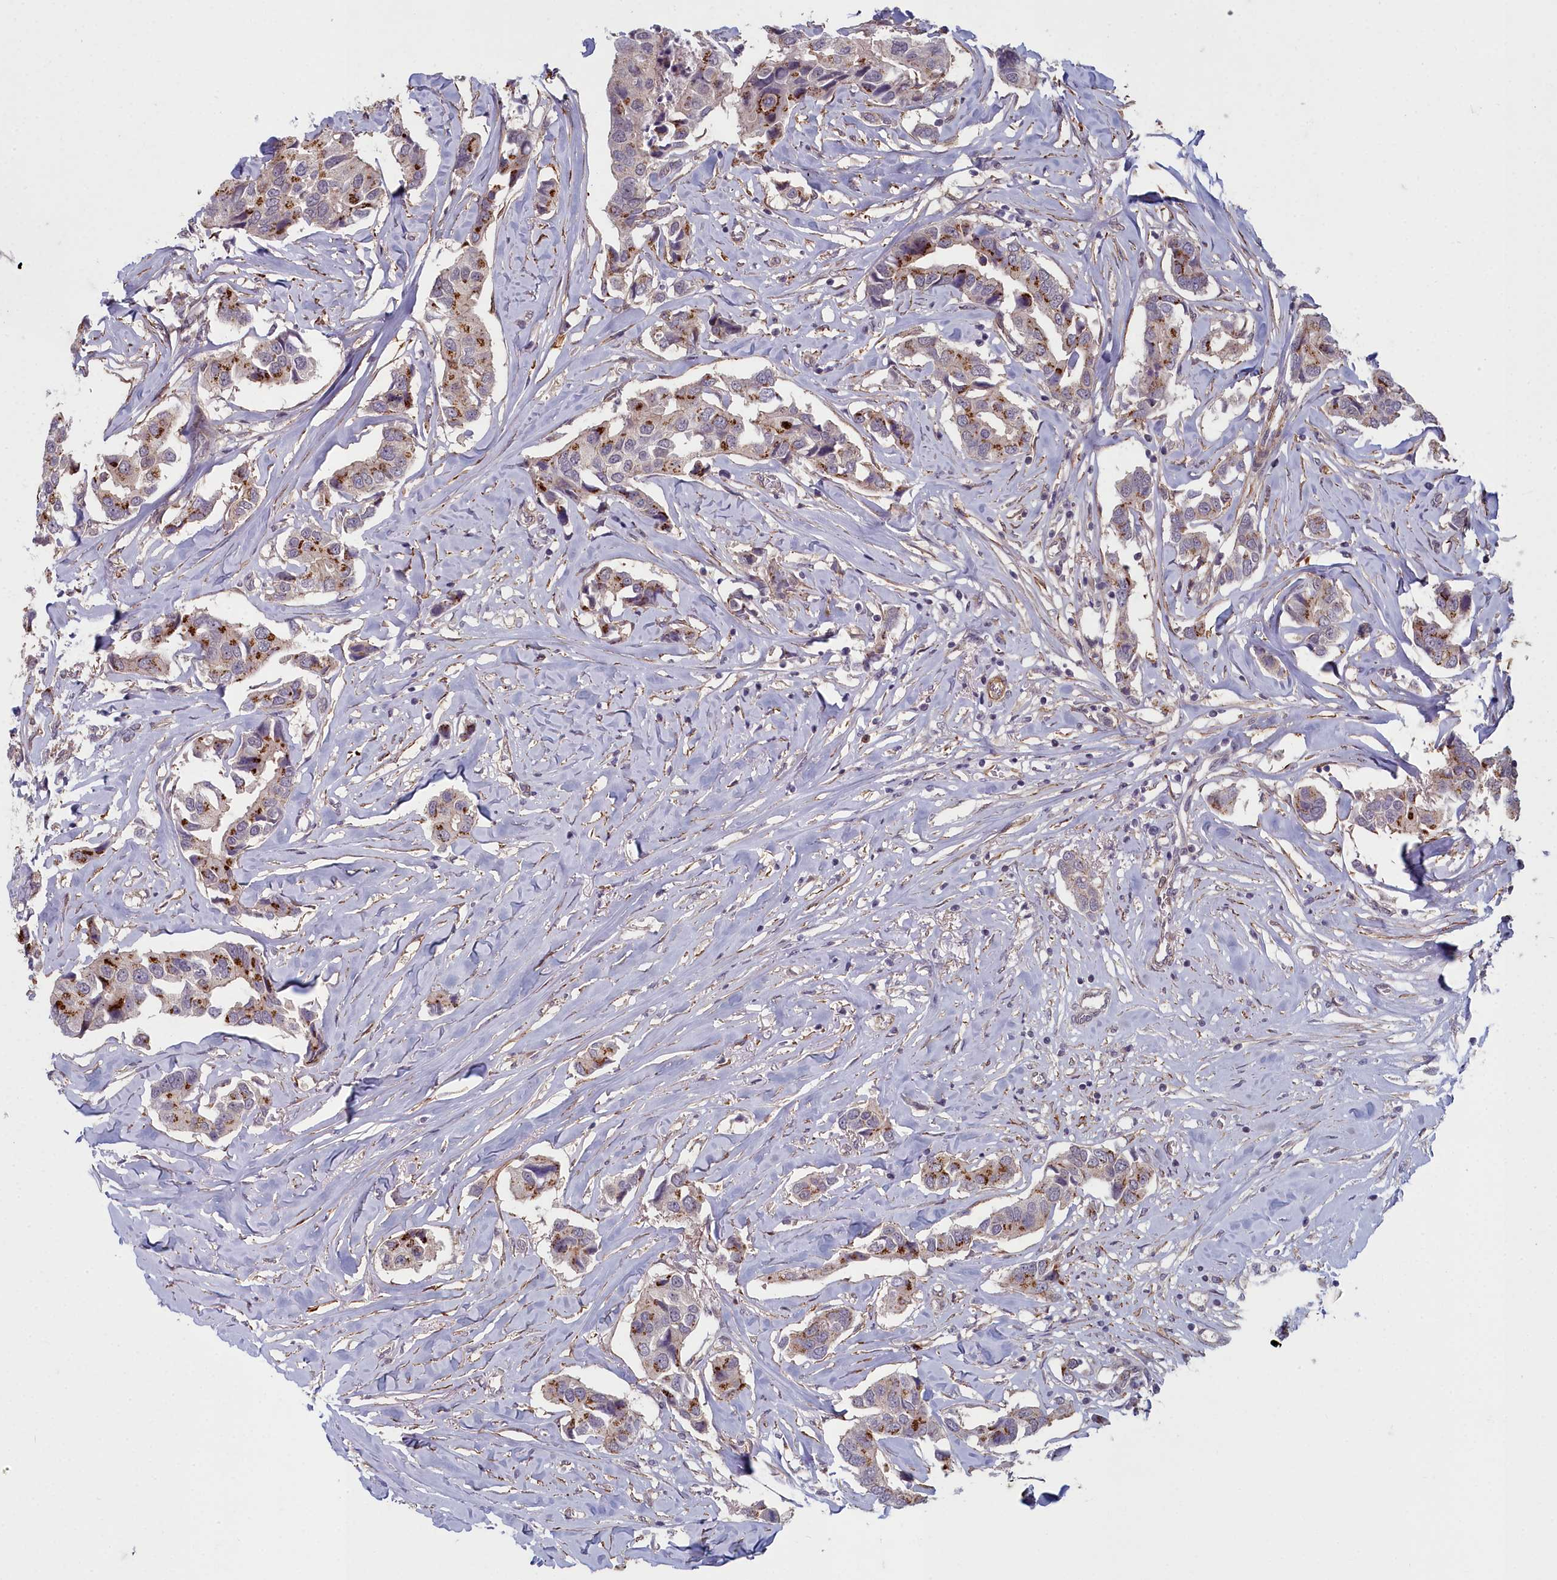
{"staining": {"intensity": "strong", "quantity": "25%-75%", "location": "cytoplasmic/membranous"}, "tissue": "breast cancer", "cell_type": "Tumor cells", "image_type": "cancer", "snomed": [{"axis": "morphology", "description": "Duct carcinoma"}, {"axis": "topography", "description": "Breast"}], "caption": "Immunohistochemistry staining of intraductal carcinoma (breast), which shows high levels of strong cytoplasmic/membranous positivity in approximately 25%-75% of tumor cells indicating strong cytoplasmic/membranous protein positivity. The staining was performed using DAB (brown) for protein detection and nuclei were counterstained in hematoxylin (blue).", "gene": "ZNF626", "patient": {"sex": "female", "age": 80}}